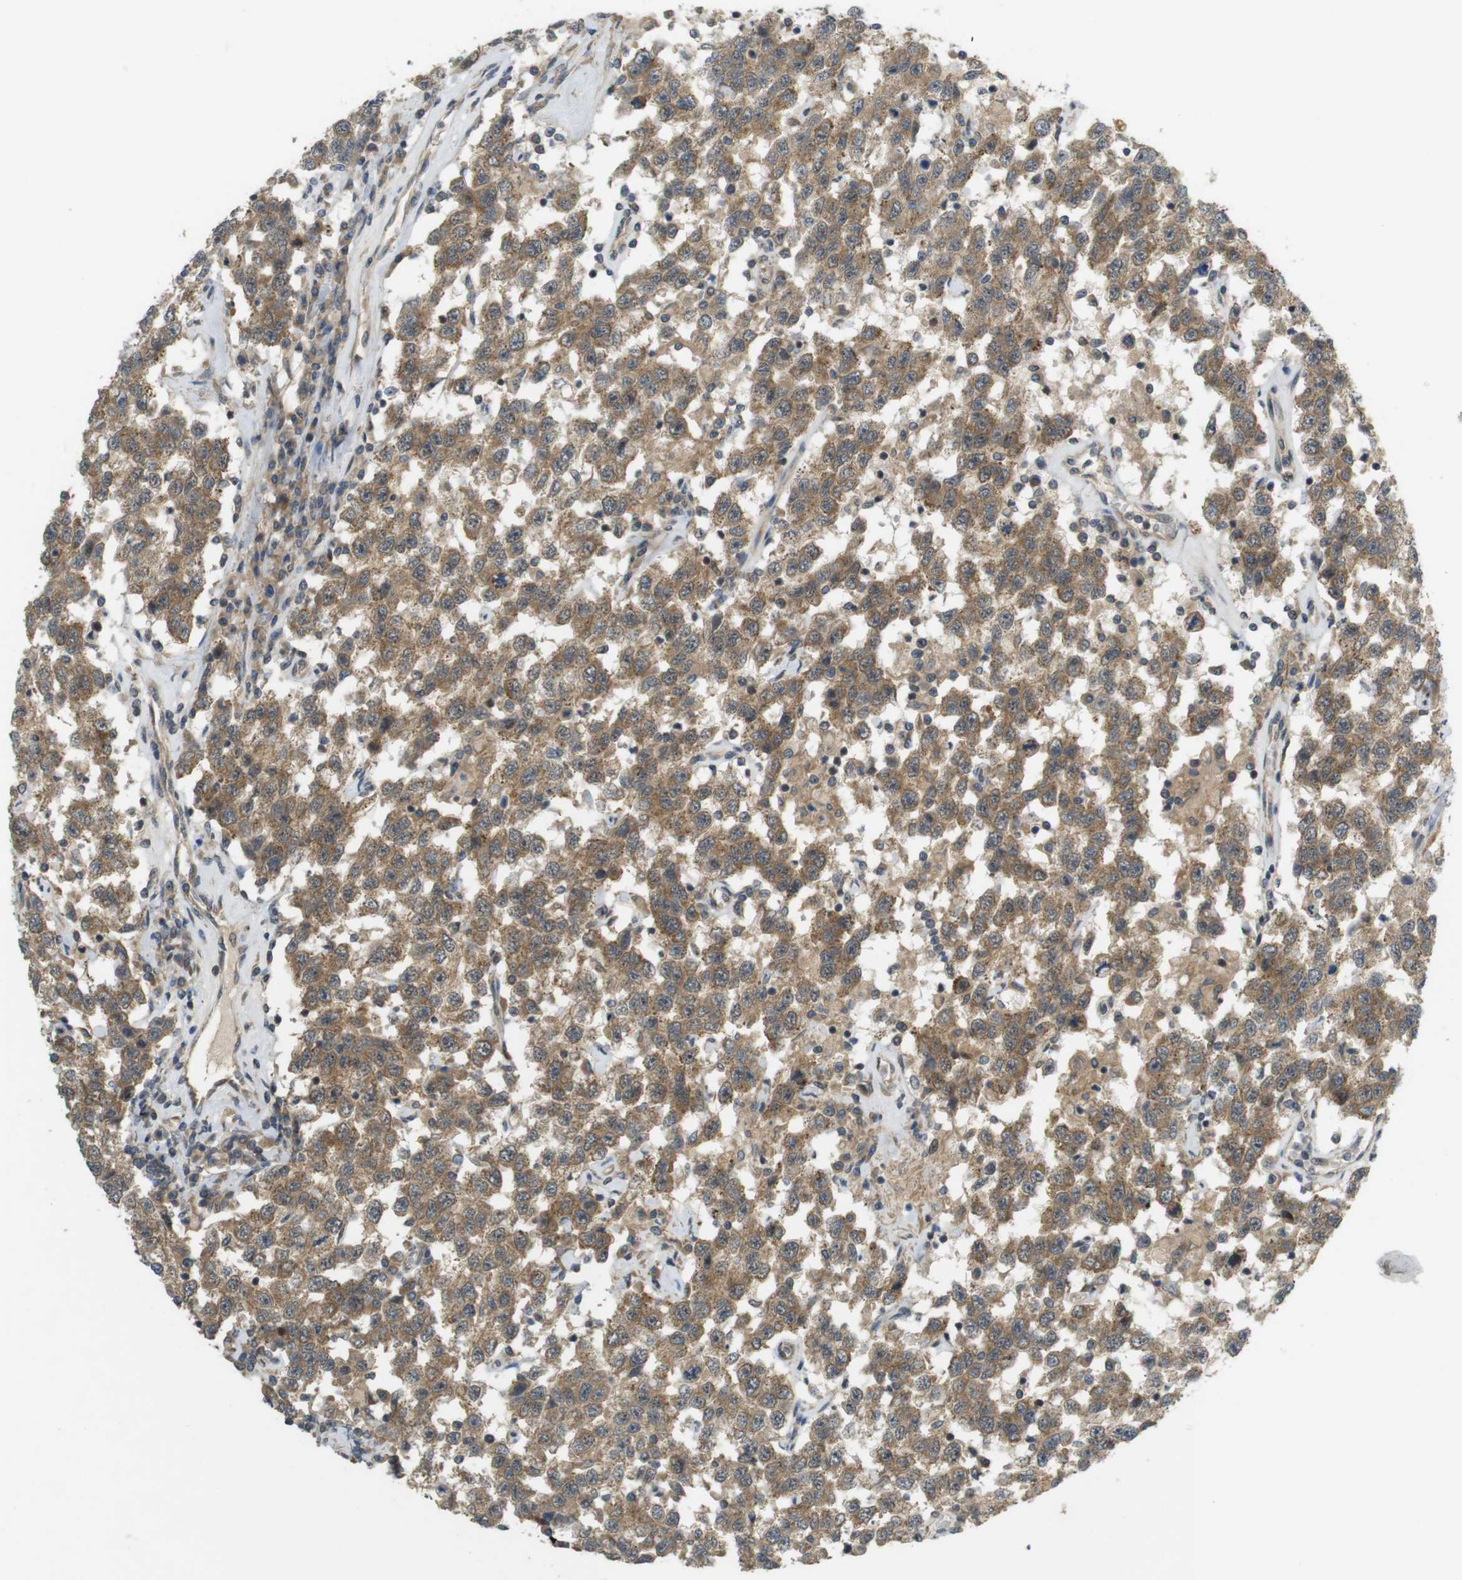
{"staining": {"intensity": "moderate", "quantity": ">75%", "location": "cytoplasmic/membranous,nuclear"}, "tissue": "testis cancer", "cell_type": "Tumor cells", "image_type": "cancer", "snomed": [{"axis": "morphology", "description": "Seminoma, NOS"}, {"axis": "topography", "description": "Testis"}], "caption": "Immunohistochemical staining of testis cancer (seminoma) exhibits medium levels of moderate cytoplasmic/membranous and nuclear protein staining in approximately >75% of tumor cells. The protein is shown in brown color, while the nuclei are stained blue.", "gene": "TMX3", "patient": {"sex": "male", "age": 41}}